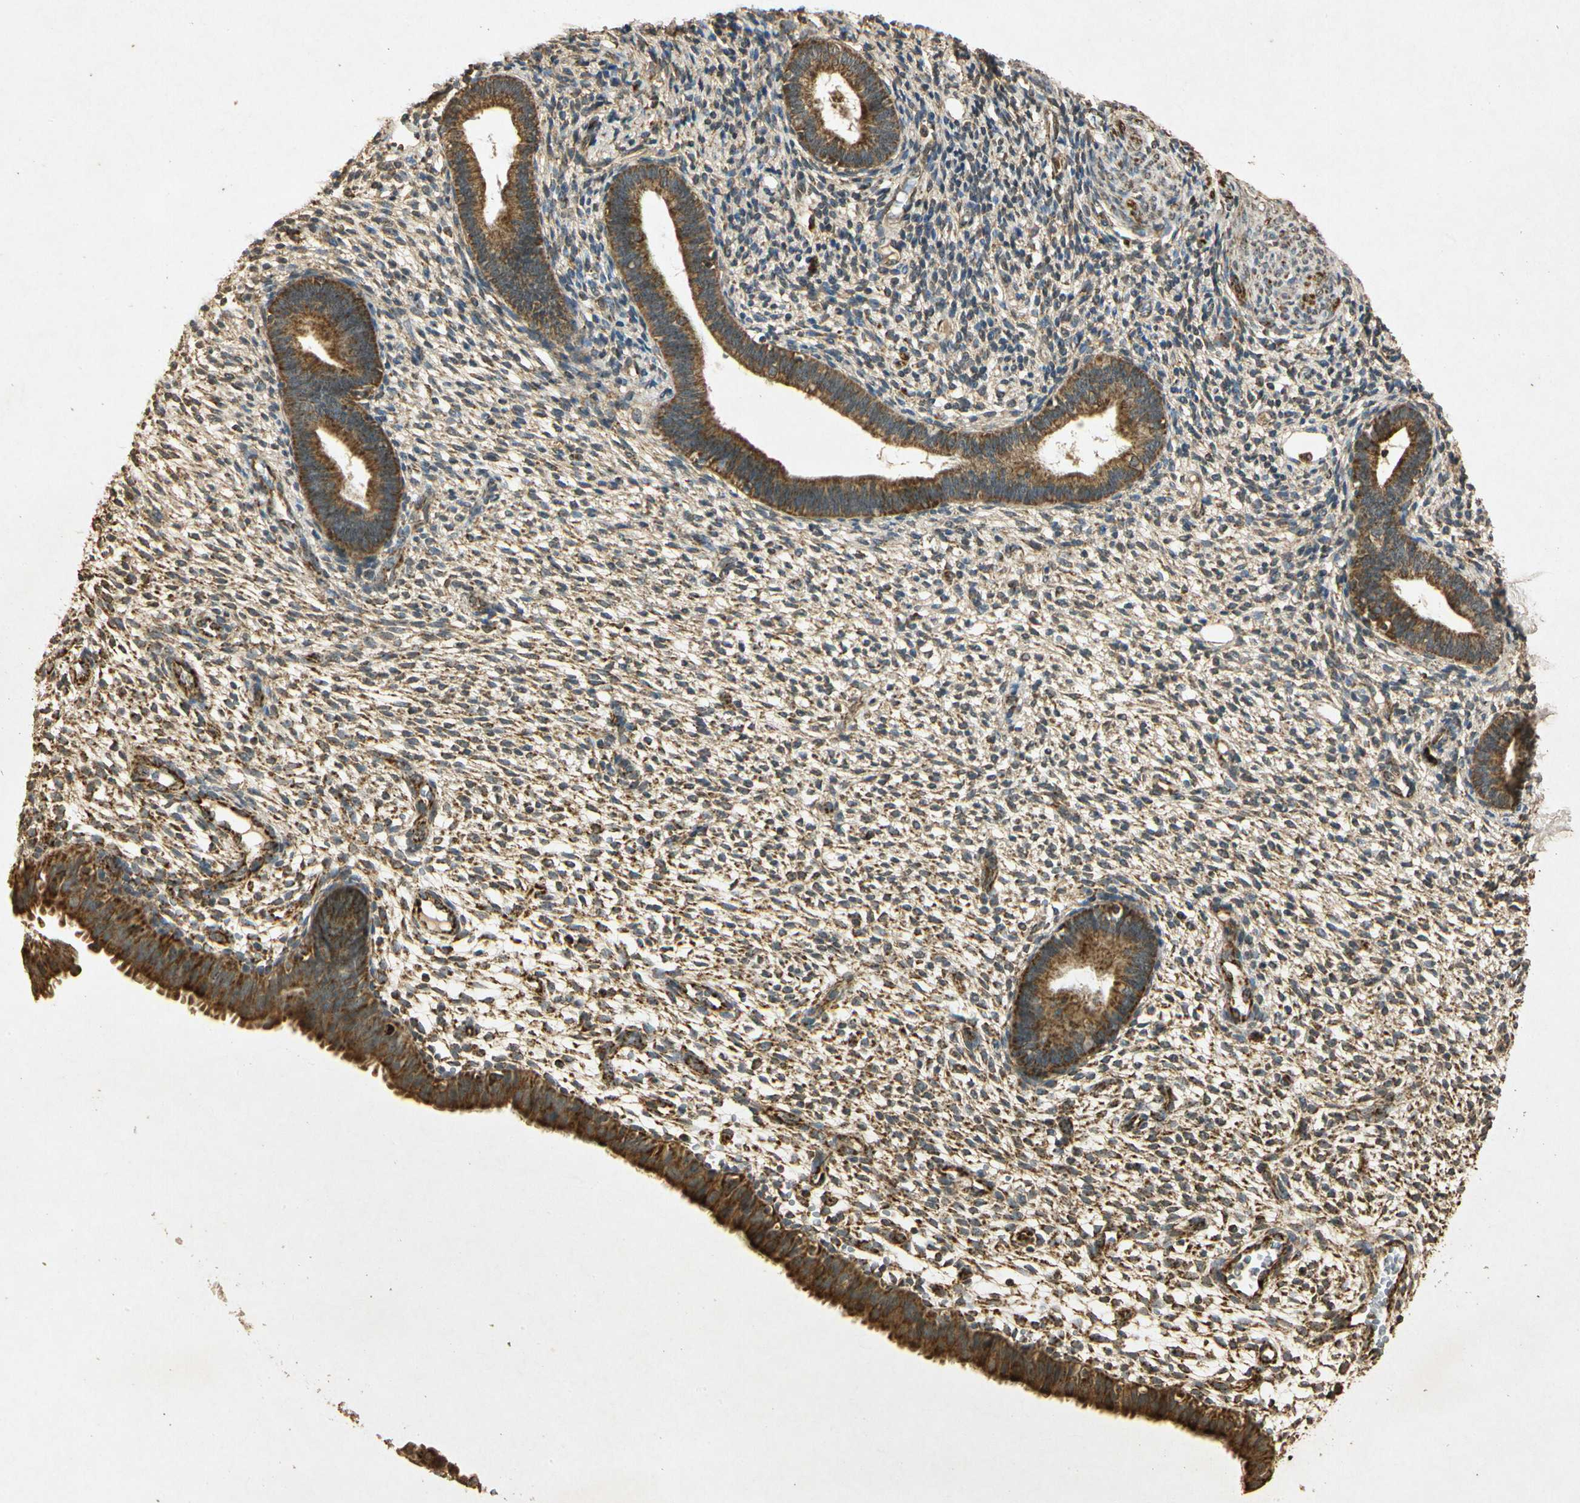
{"staining": {"intensity": "weak", "quantity": "25%-75%", "location": "cytoplasmic/membranous,nuclear"}, "tissue": "endometrium", "cell_type": "Cells in endometrial stroma", "image_type": "normal", "snomed": [{"axis": "morphology", "description": "Normal tissue, NOS"}, {"axis": "topography", "description": "Endometrium"}], "caption": "A micrograph showing weak cytoplasmic/membranous,nuclear positivity in approximately 25%-75% of cells in endometrial stroma in benign endometrium, as visualized by brown immunohistochemical staining.", "gene": "PRDX3", "patient": {"sex": "female", "age": 61}}